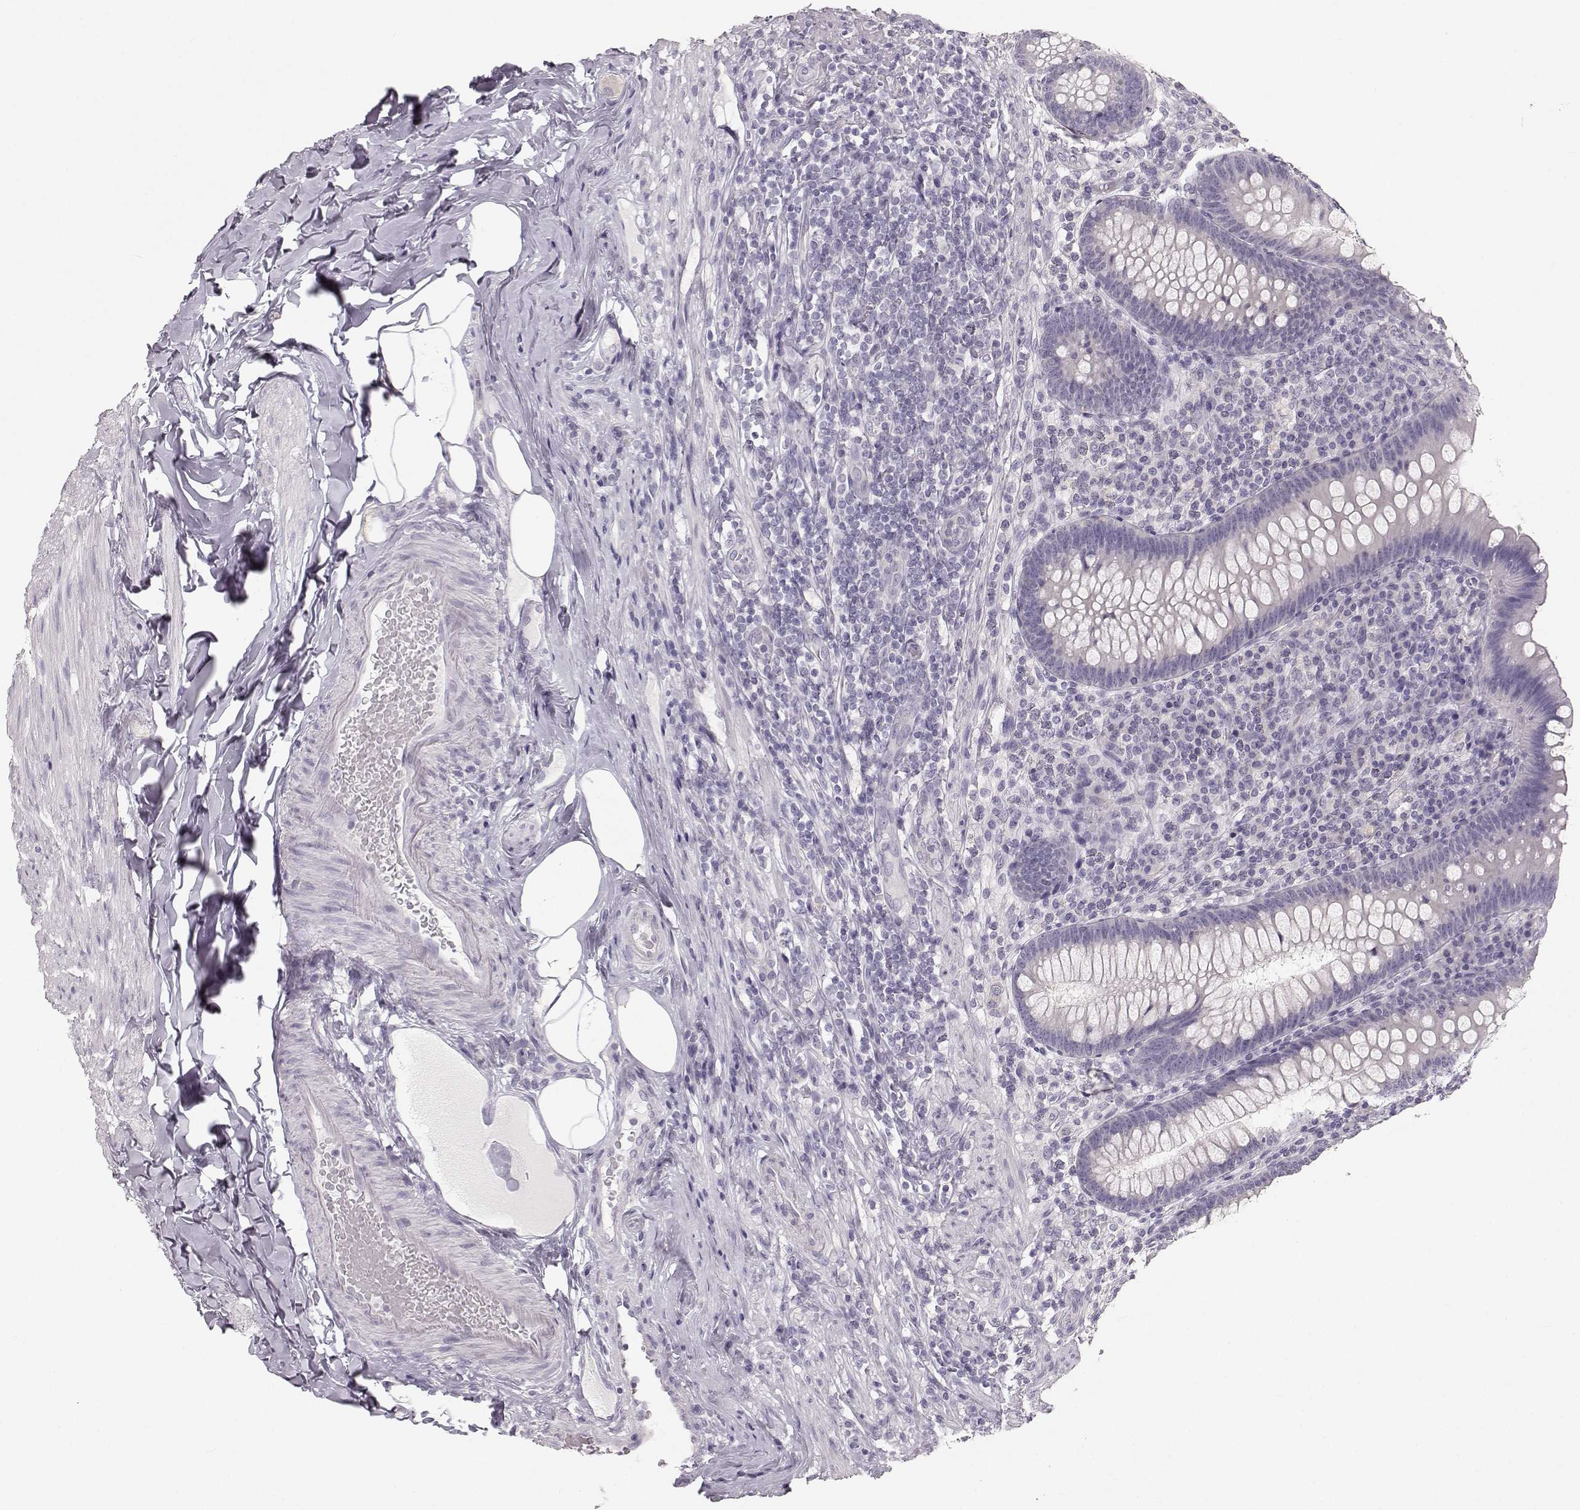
{"staining": {"intensity": "negative", "quantity": "none", "location": "none"}, "tissue": "appendix", "cell_type": "Glandular cells", "image_type": "normal", "snomed": [{"axis": "morphology", "description": "Normal tissue, NOS"}, {"axis": "topography", "description": "Appendix"}], "caption": "Immunohistochemical staining of unremarkable appendix demonstrates no significant positivity in glandular cells. (Brightfield microscopy of DAB IHC at high magnification).", "gene": "OIP5", "patient": {"sex": "male", "age": 47}}